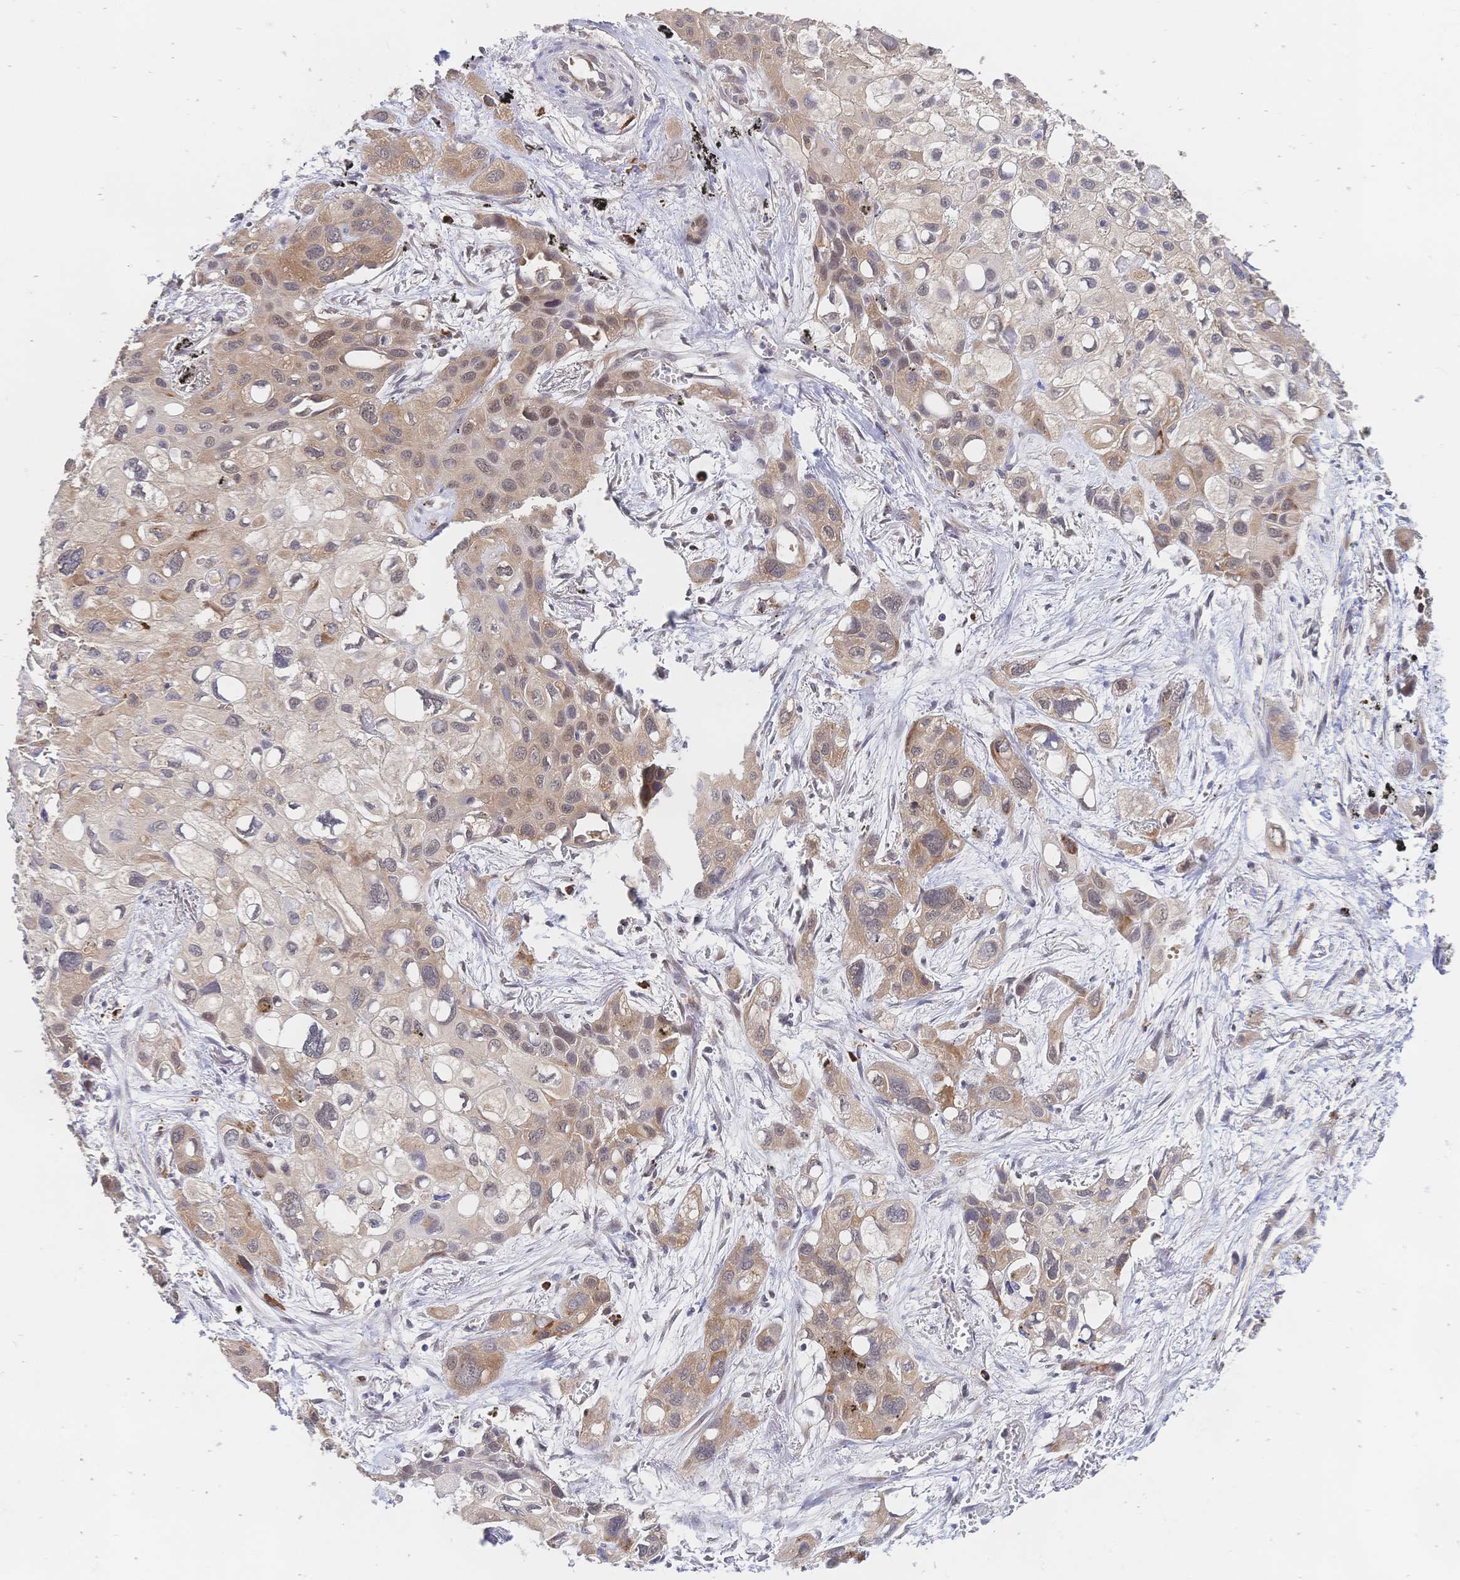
{"staining": {"intensity": "moderate", "quantity": "<25%", "location": "cytoplasmic/membranous"}, "tissue": "lung cancer", "cell_type": "Tumor cells", "image_type": "cancer", "snomed": [{"axis": "morphology", "description": "Squamous cell carcinoma, NOS"}, {"axis": "morphology", "description": "Squamous cell carcinoma, metastatic, NOS"}, {"axis": "topography", "description": "Lung"}], "caption": "This is an image of IHC staining of lung metastatic squamous cell carcinoma, which shows moderate positivity in the cytoplasmic/membranous of tumor cells.", "gene": "LMO4", "patient": {"sex": "male", "age": 59}}